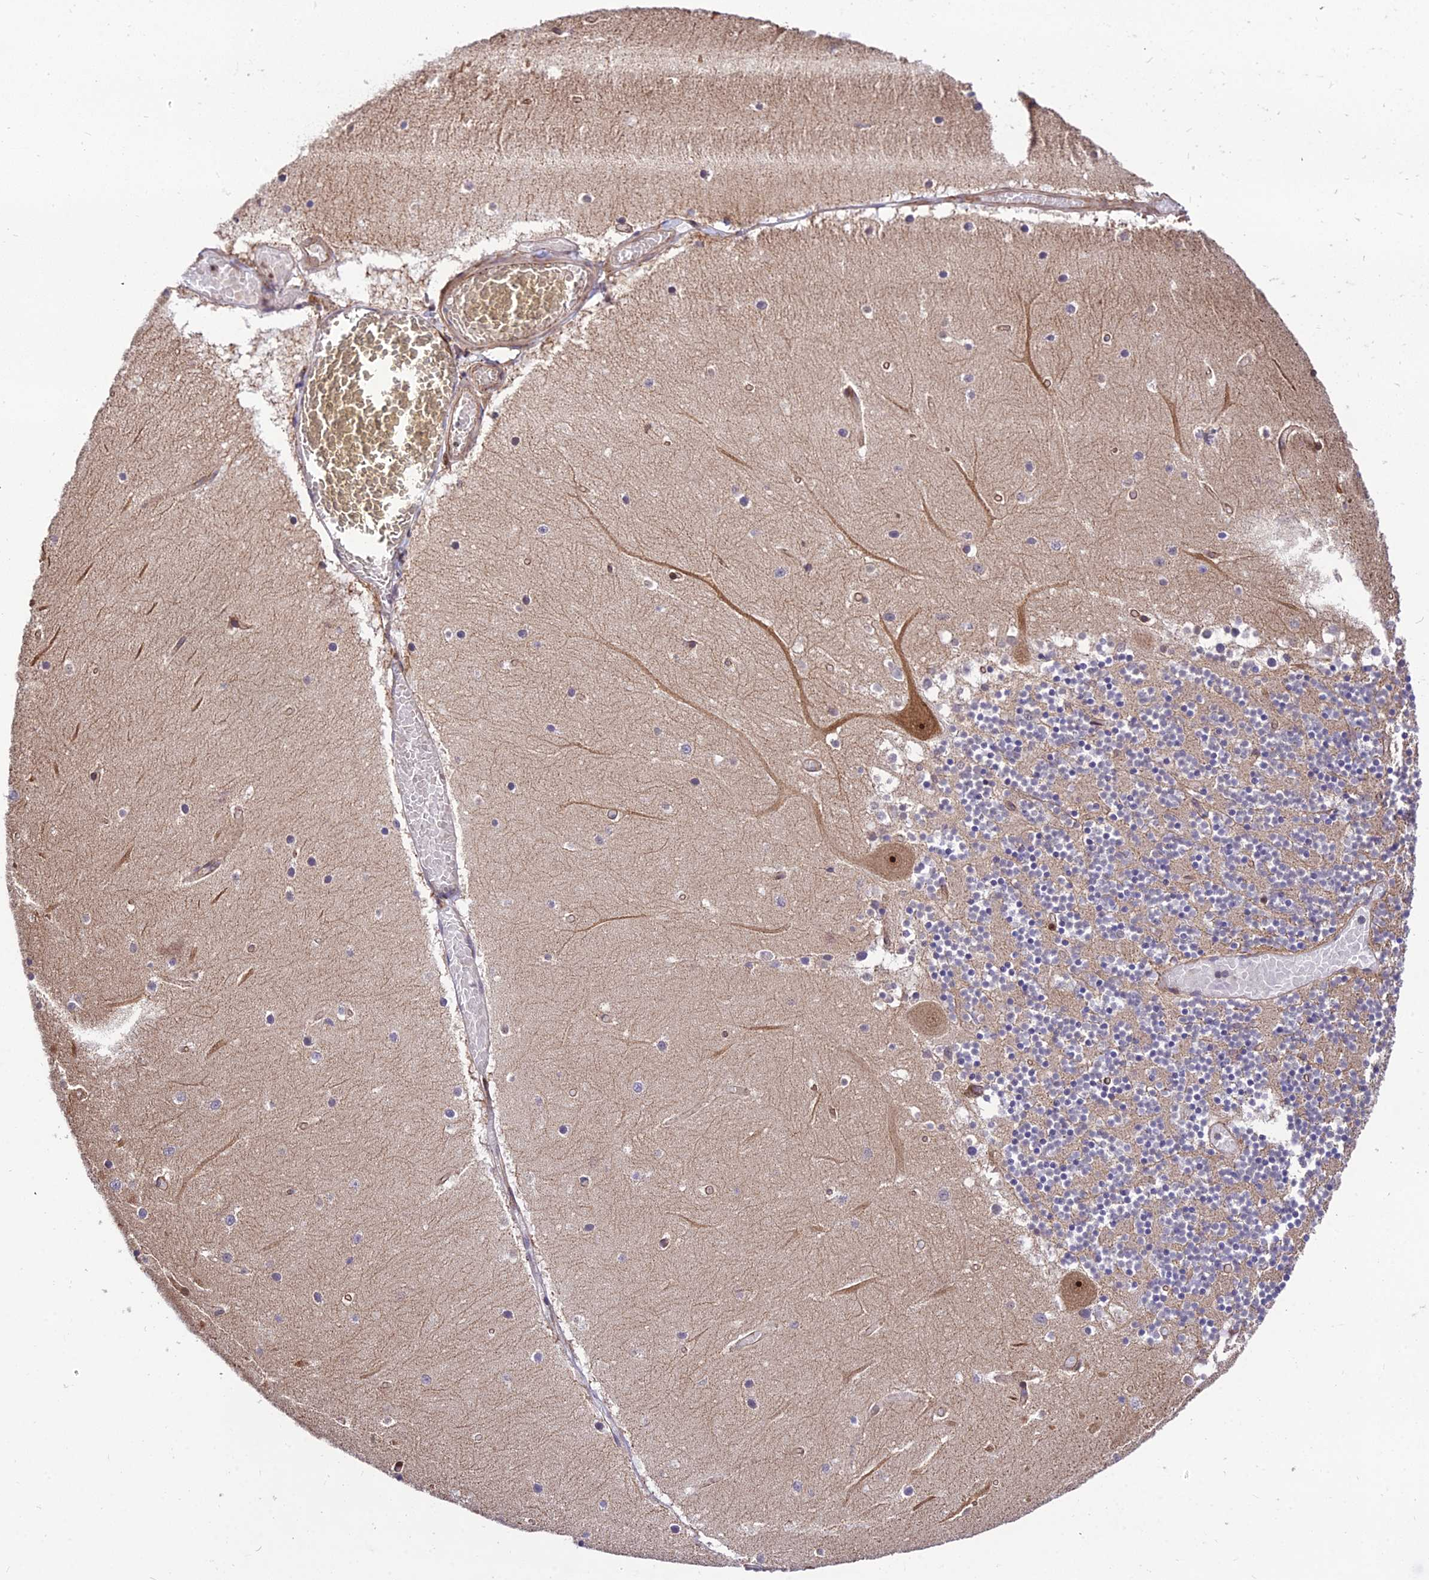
{"staining": {"intensity": "moderate", "quantity": "25%-75%", "location": "cytoplasmic/membranous"}, "tissue": "cerebellum", "cell_type": "Cells in granular layer", "image_type": "normal", "snomed": [{"axis": "morphology", "description": "Normal tissue, NOS"}, {"axis": "topography", "description": "Cerebellum"}], "caption": "Cells in granular layer show medium levels of moderate cytoplasmic/membranous positivity in approximately 25%-75% of cells in benign human cerebellum. Using DAB (brown) and hematoxylin (blue) stains, captured at high magnification using brightfield microscopy.", "gene": "SMG6", "patient": {"sex": "female", "age": 28}}